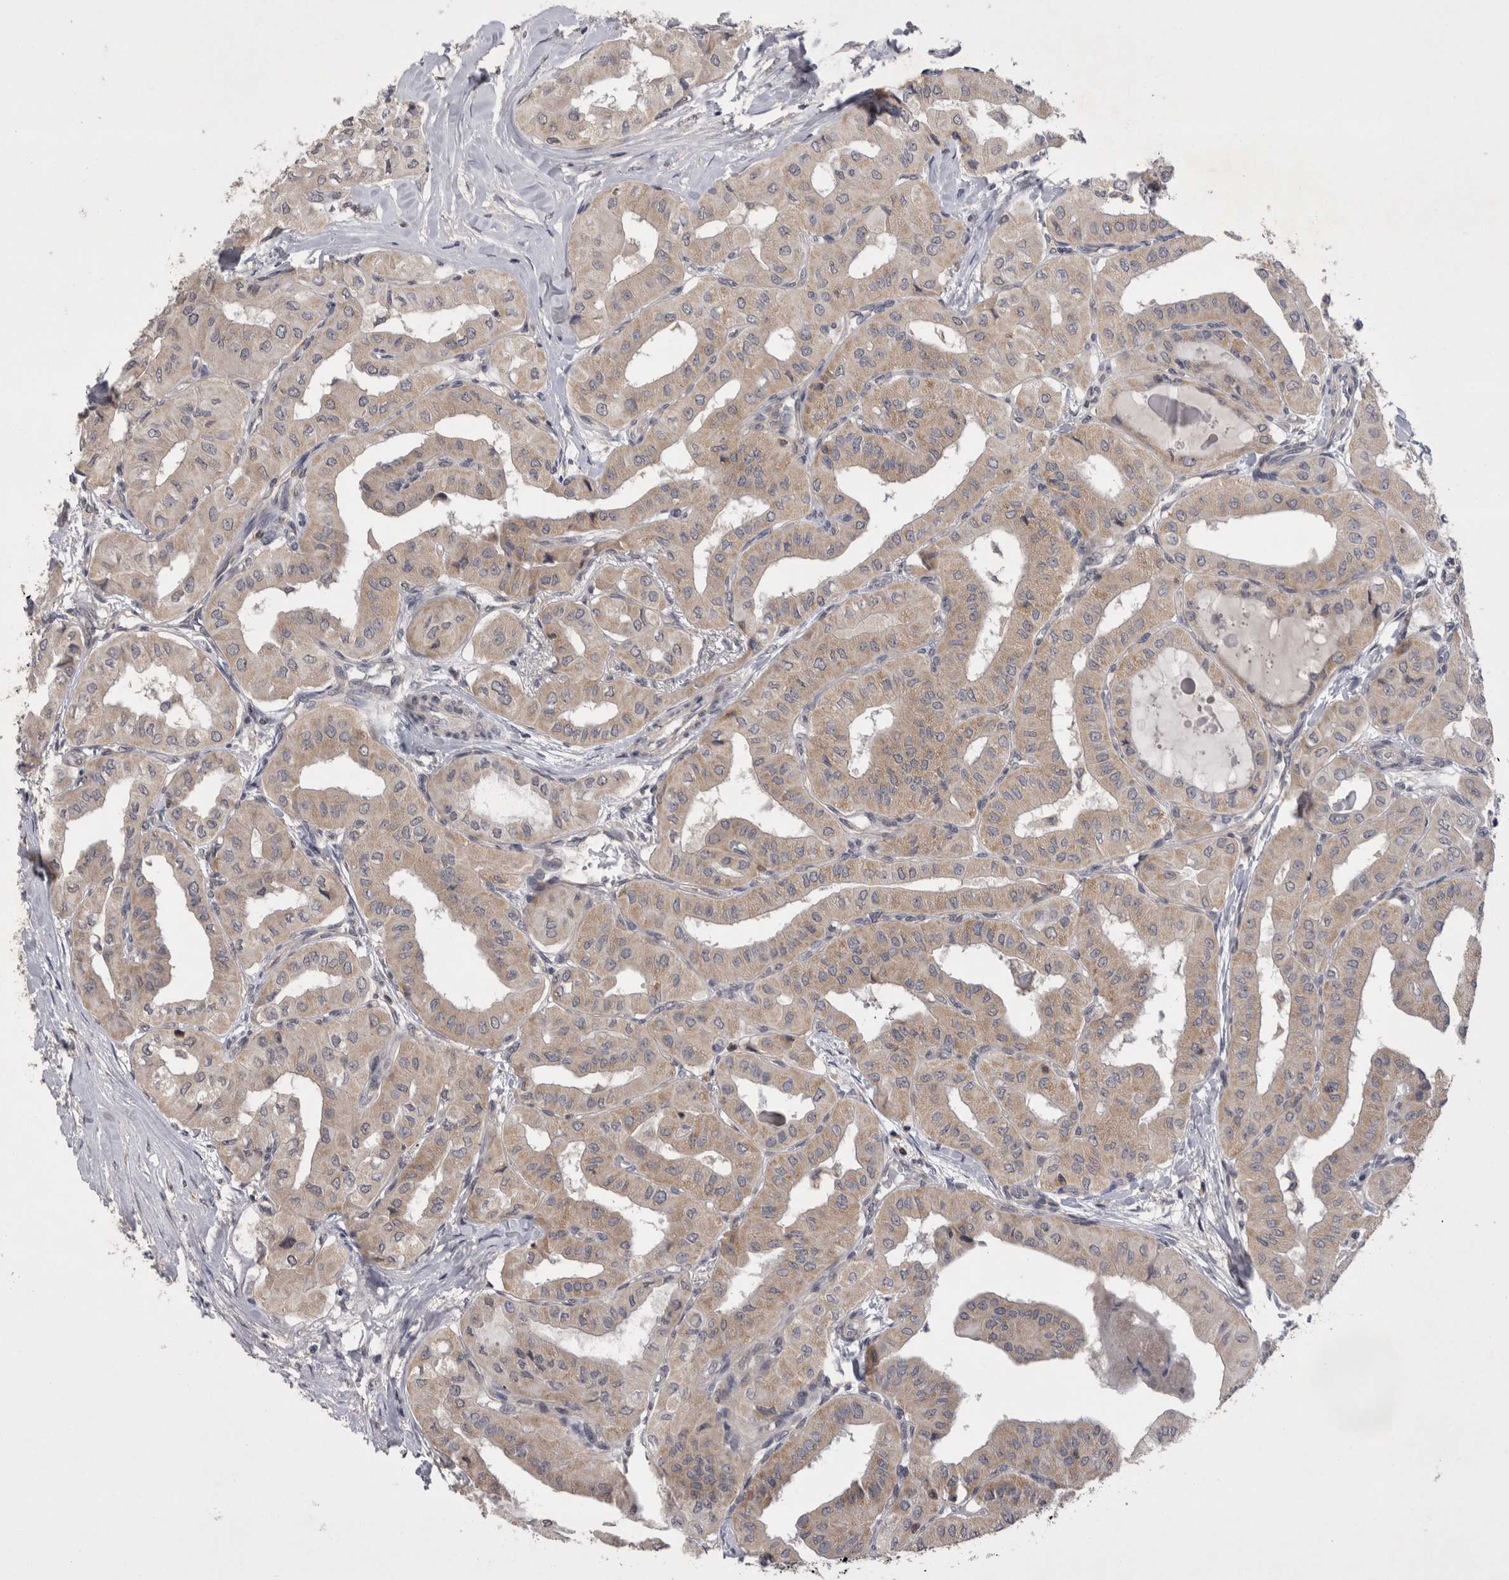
{"staining": {"intensity": "weak", "quantity": ">75%", "location": "cytoplasmic/membranous"}, "tissue": "thyroid cancer", "cell_type": "Tumor cells", "image_type": "cancer", "snomed": [{"axis": "morphology", "description": "Papillary adenocarcinoma, NOS"}, {"axis": "topography", "description": "Thyroid gland"}], "caption": "Immunohistochemical staining of thyroid cancer exhibits weak cytoplasmic/membranous protein staining in about >75% of tumor cells. (IHC, brightfield microscopy, high magnification).", "gene": "NFATC2", "patient": {"sex": "female", "age": 59}}